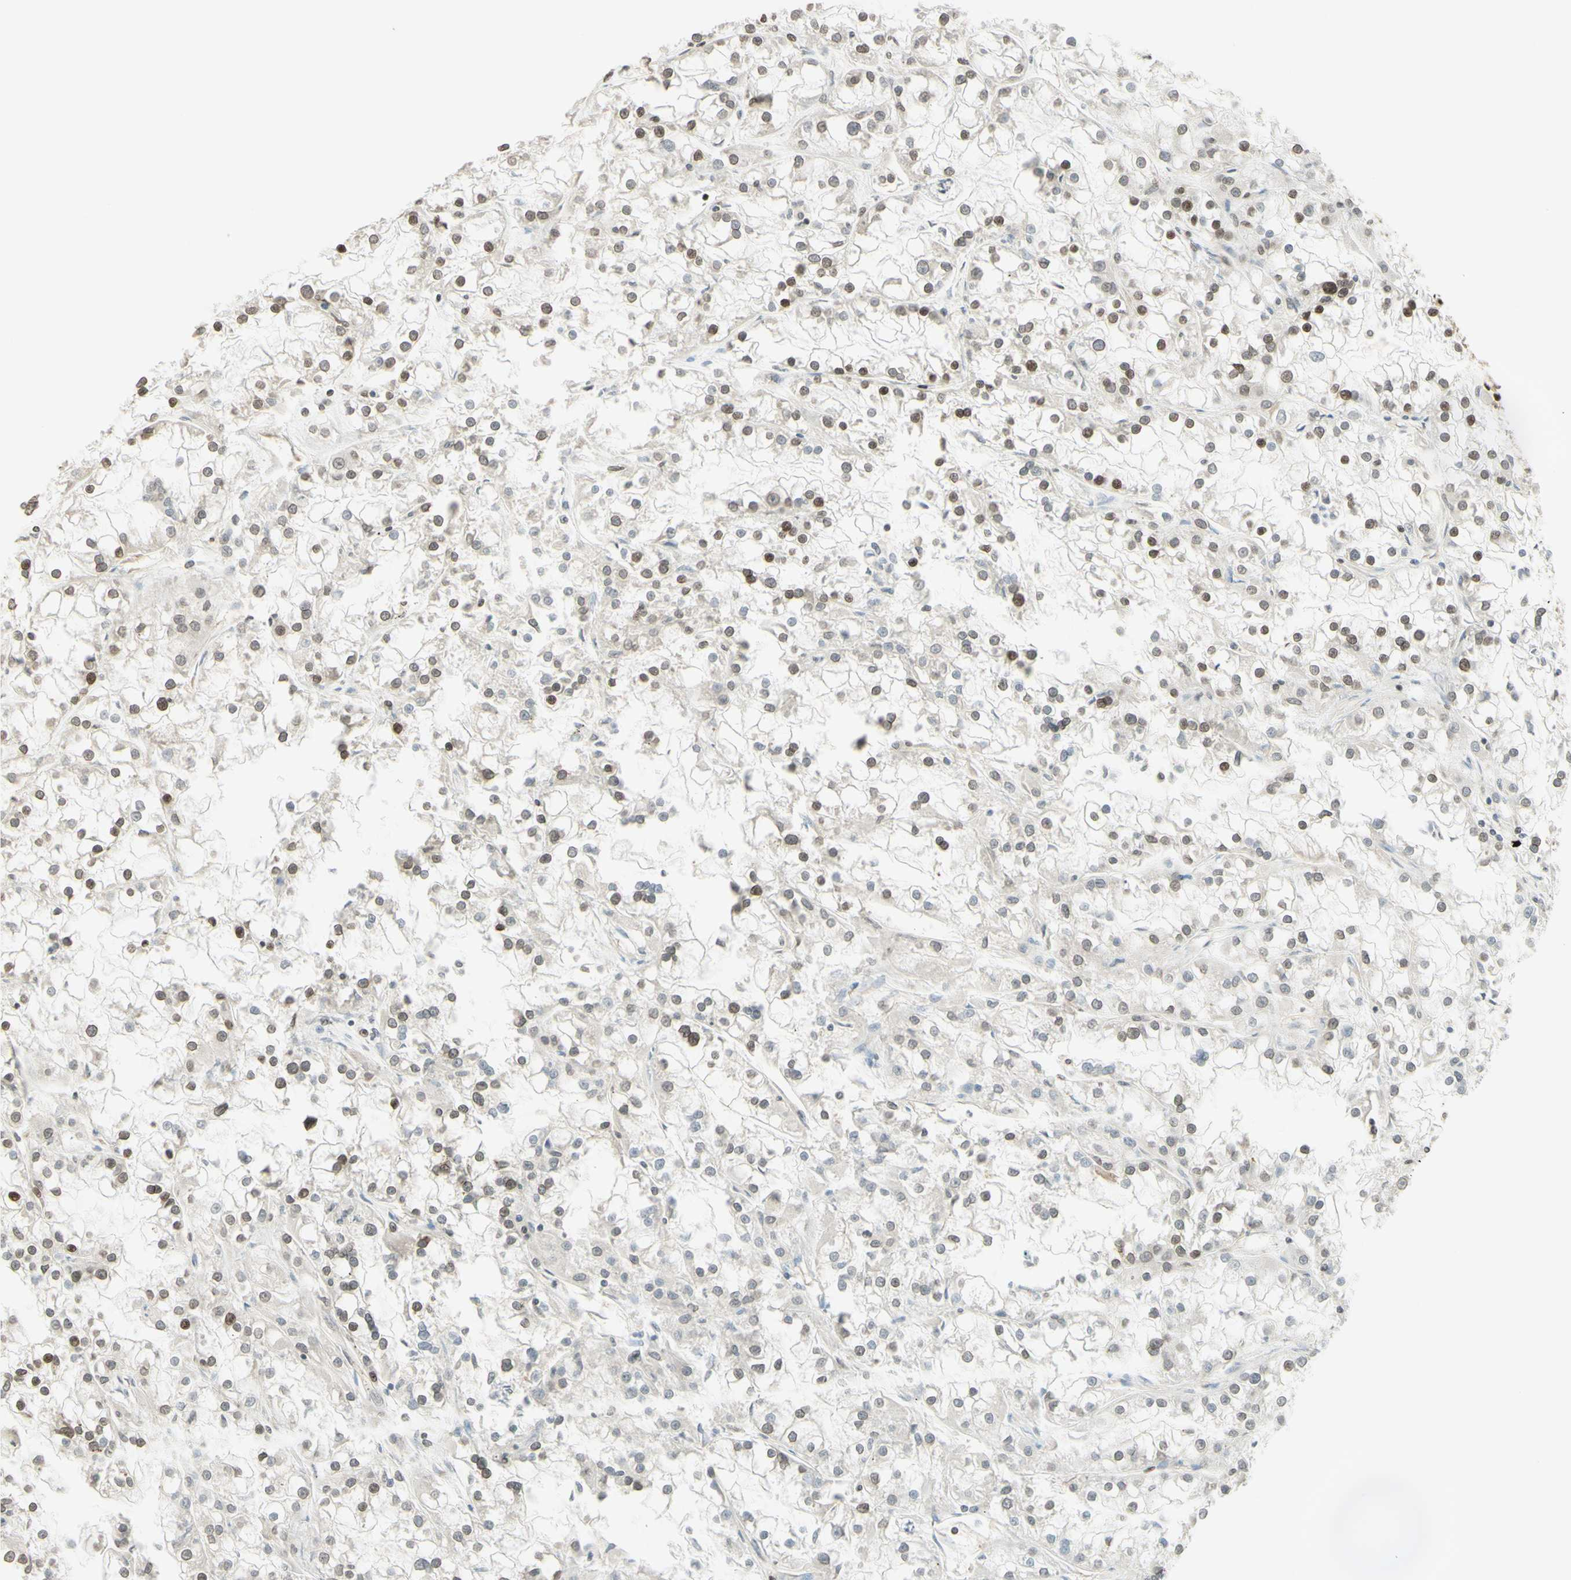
{"staining": {"intensity": "moderate", "quantity": "25%-75%", "location": "cytoplasmic/membranous,nuclear"}, "tissue": "renal cancer", "cell_type": "Tumor cells", "image_type": "cancer", "snomed": [{"axis": "morphology", "description": "Adenocarcinoma, NOS"}, {"axis": "topography", "description": "Kidney"}], "caption": "Immunohistochemistry of renal cancer (adenocarcinoma) displays medium levels of moderate cytoplasmic/membranous and nuclear staining in about 25%-75% of tumor cells. The staining was performed using DAB (3,3'-diaminobenzidine) to visualize the protein expression in brown, while the nuclei were stained in blue with hematoxylin (Magnification: 20x).", "gene": "CDKL5", "patient": {"sex": "female", "age": 52}}